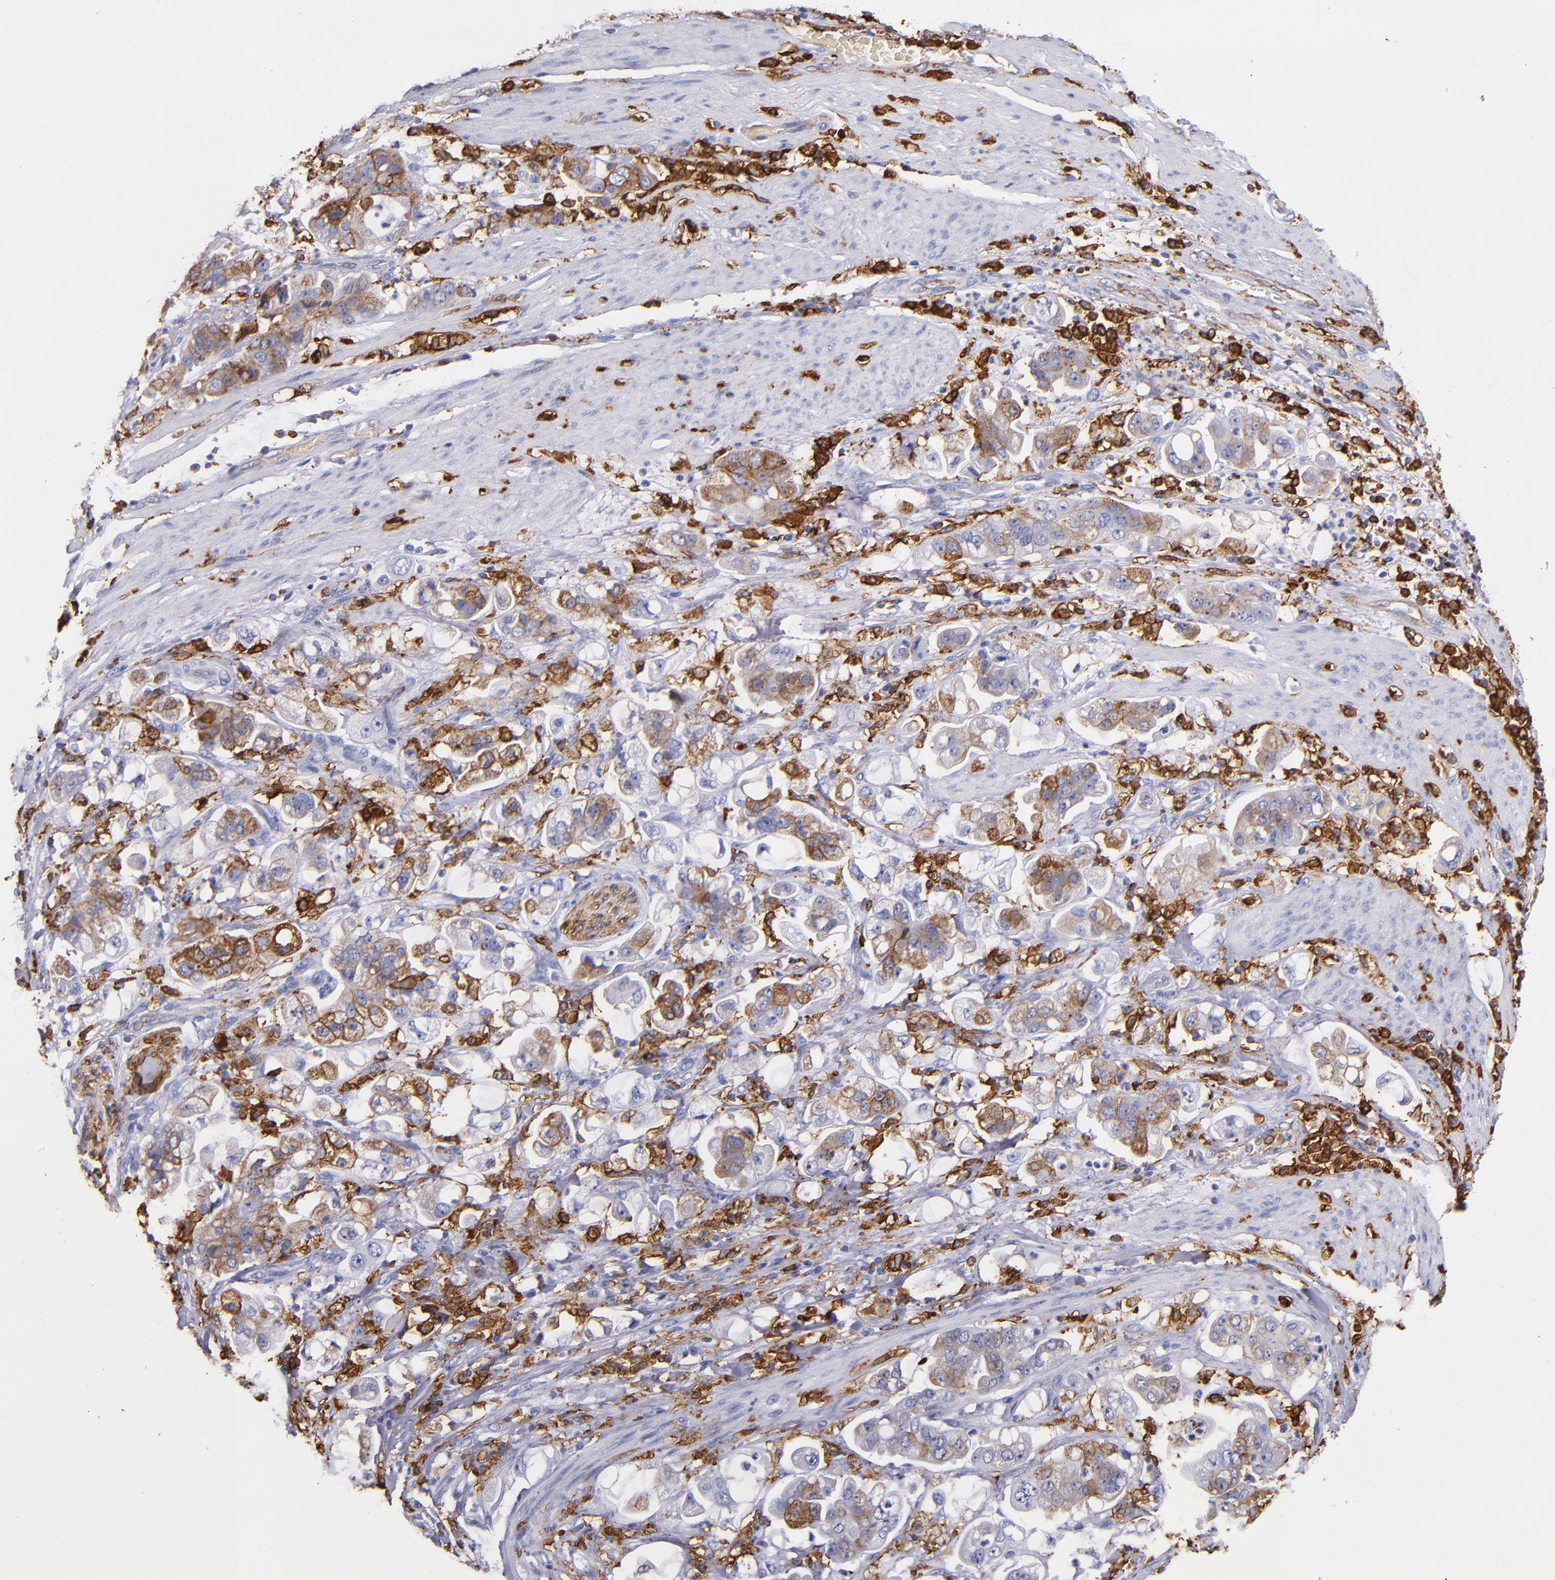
{"staining": {"intensity": "moderate", "quantity": ">75%", "location": "cytoplasmic/membranous"}, "tissue": "stomach cancer", "cell_type": "Tumor cells", "image_type": "cancer", "snomed": [{"axis": "morphology", "description": "Adenocarcinoma, NOS"}, {"axis": "topography", "description": "Stomach"}], "caption": "A brown stain shows moderate cytoplasmic/membranous expression of a protein in adenocarcinoma (stomach) tumor cells.", "gene": "HLA-DRA", "patient": {"sex": "male", "age": 62}}